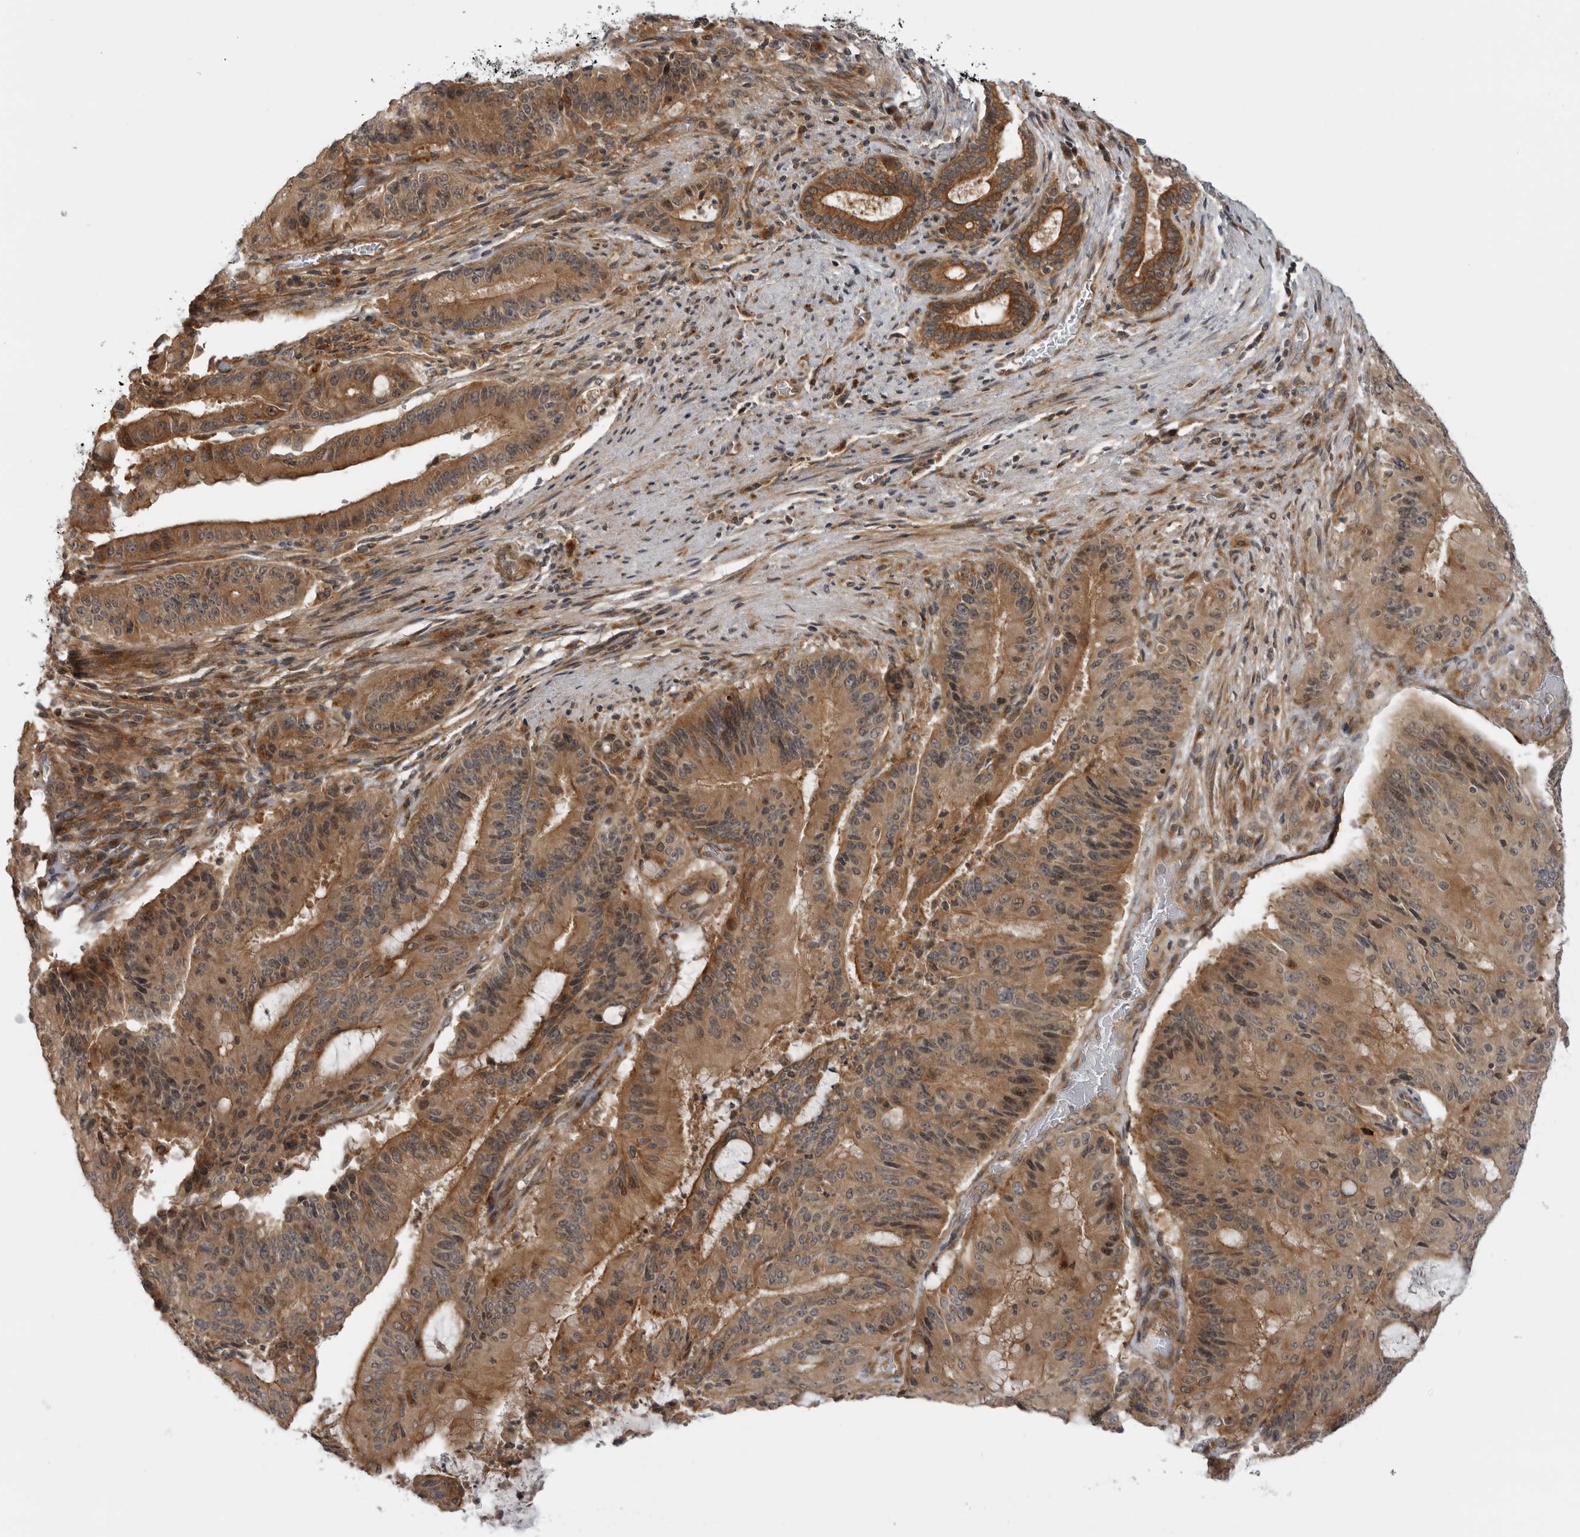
{"staining": {"intensity": "moderate", "quantity": ">75%", "location": "cytoplasmic/membranous"}, "tissue": "liver cancer", "cell_type": "Tumor cells", "image_type": "cancer", "snomed": [{"axis": "morphology", "description": "Normal tissue, NOS"}, {"axis": "morphology", "description": "Cholangiocarcinoma"}, {"axis": "topography", "description": "Liver"}, {"axis": "topography", "description": "Peripheral nerve tissue"}], "caption": "The micrograph exhibits staining of liver cancer (cholangiocarcinoma), revealing moderate cytoplasmic/membranous protein positivity (brown color) within tumor cells.", "gene": "LRRC45", "patient": {"sex": "female", "age": 73}}